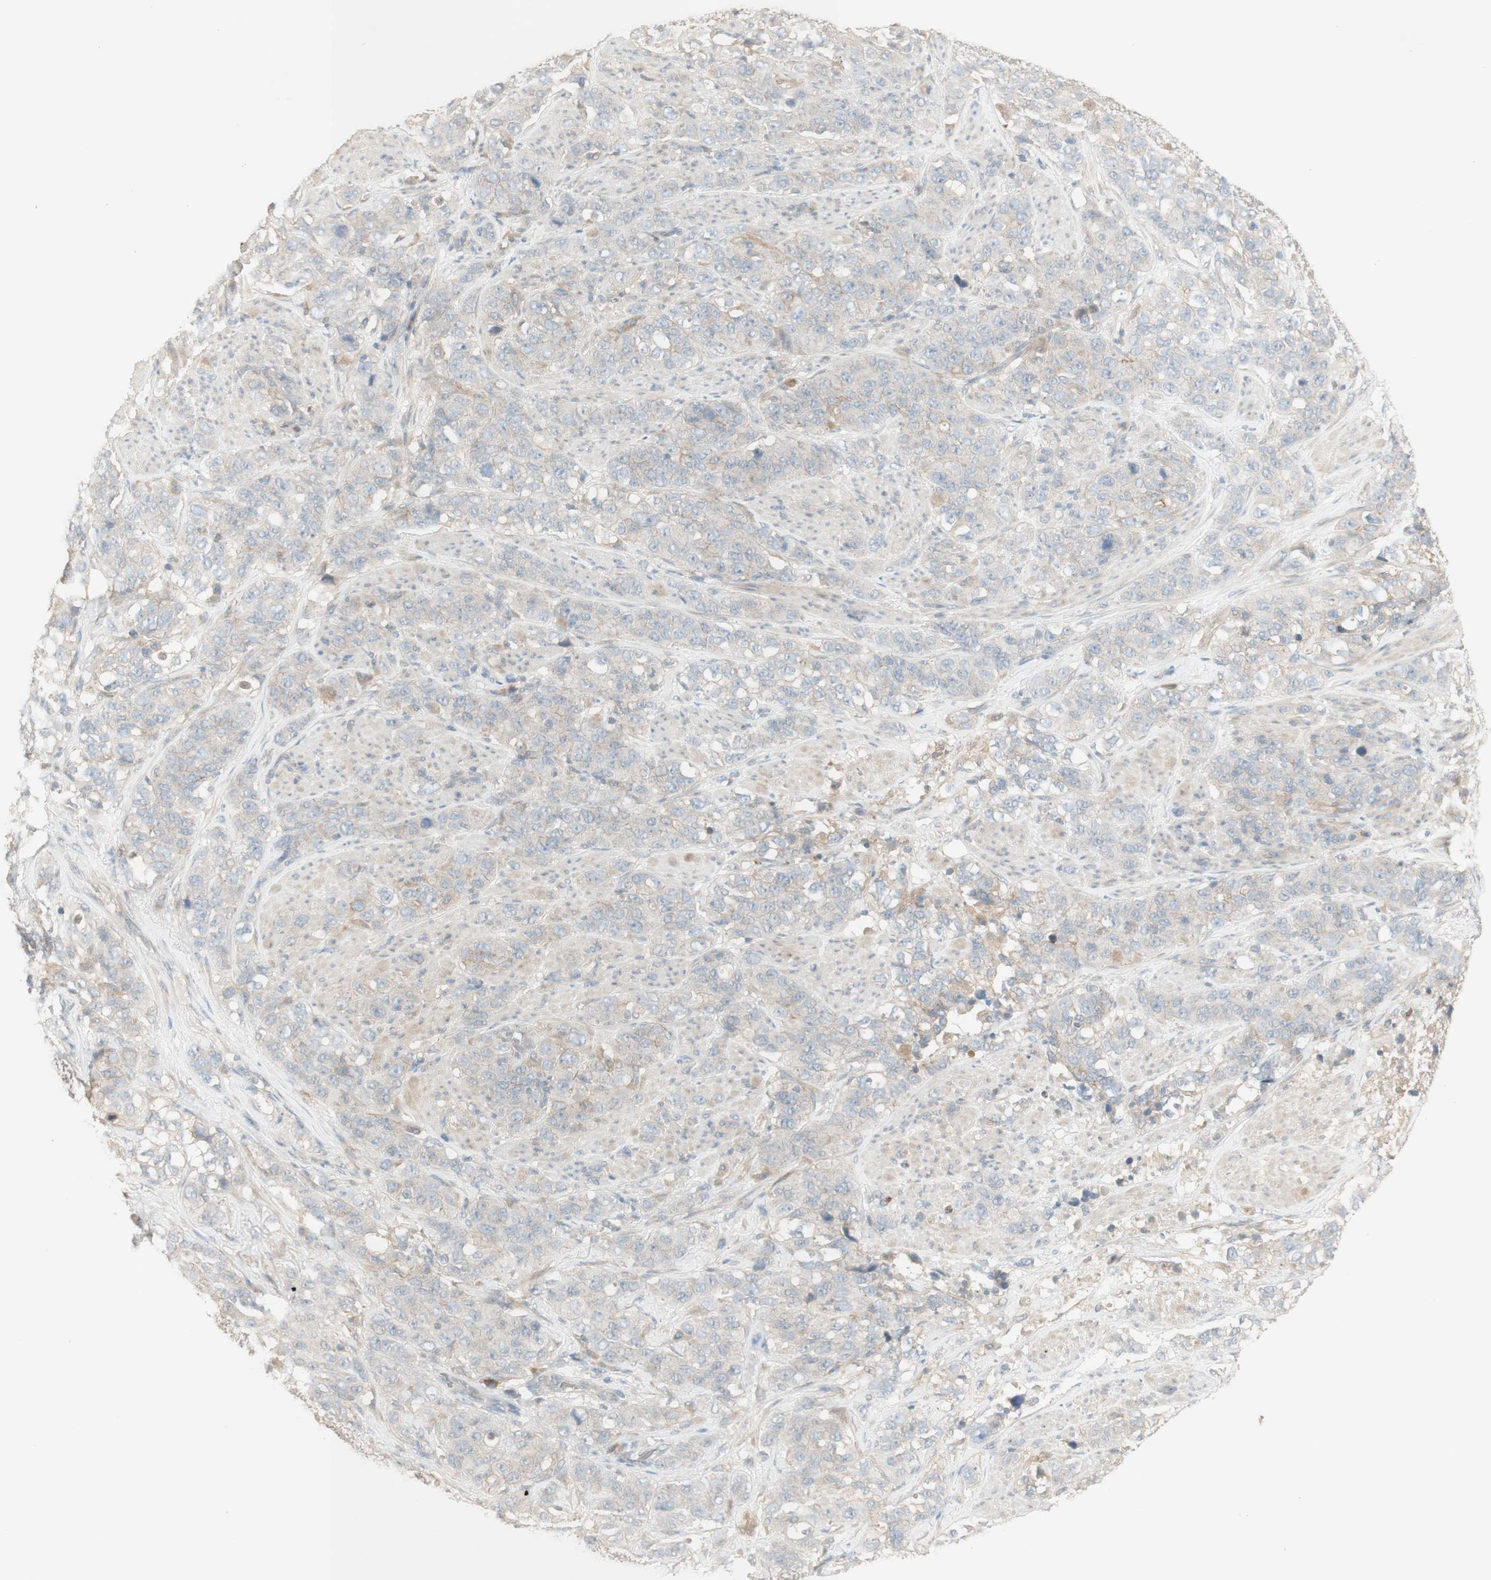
{"staining": {"intensity": "negative", "quantity": "none", "location": "none"}, "tissue": "stomach cancer", "cell_type": "Tumor cells", "image_type": "cancer", "snomed": [{"axis": "morphology", "description": "Adenocarcinoma, NOS"}, {"axis": "topography", "description": "Stomach"}], "caption": "The image displays no significant expression in tumor cells of stomach cancer (adenocarcinoma).", "gene": "PTGER4", "patient": {"sex": "male", "age": 48}}